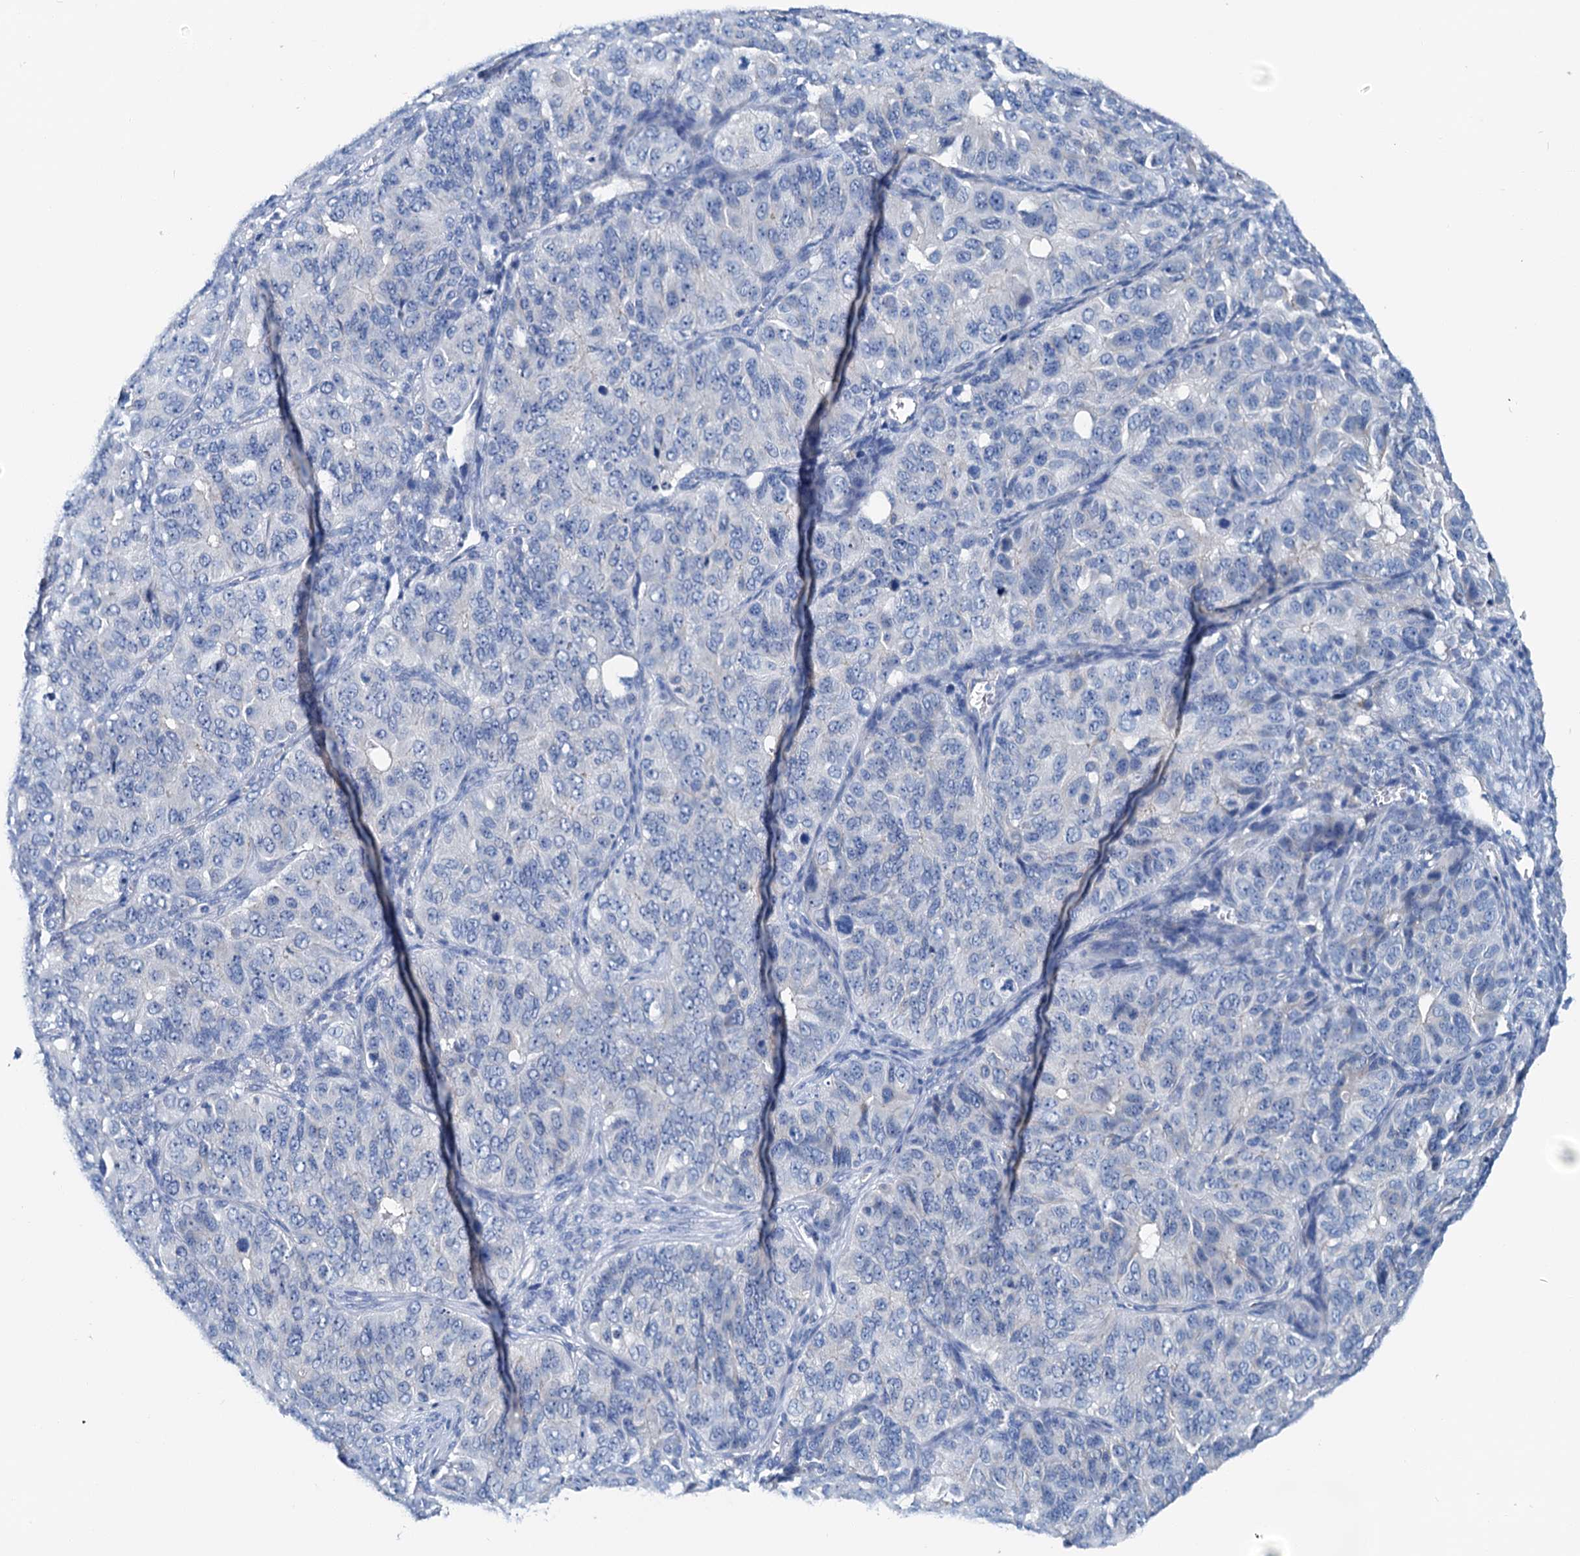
{"staining": {"intensity": "negative", "quantity": "none", "location": "none"}, "tissue": "ovarian cancer", "cell_type": "Tumor cells", "image_type": "cancer", "snomed": [{"axis": "morphology", "description": "Carcinoma, endometroid"}, {"axis": "topography", "description": "Ovary"}], "caption": "This is an IHC micrograph of ovarian endometroid carcinoma. There is no staining in tumor cells.", "gene": "KNDC1", "patient": {"sex": "female", "age": 51}}